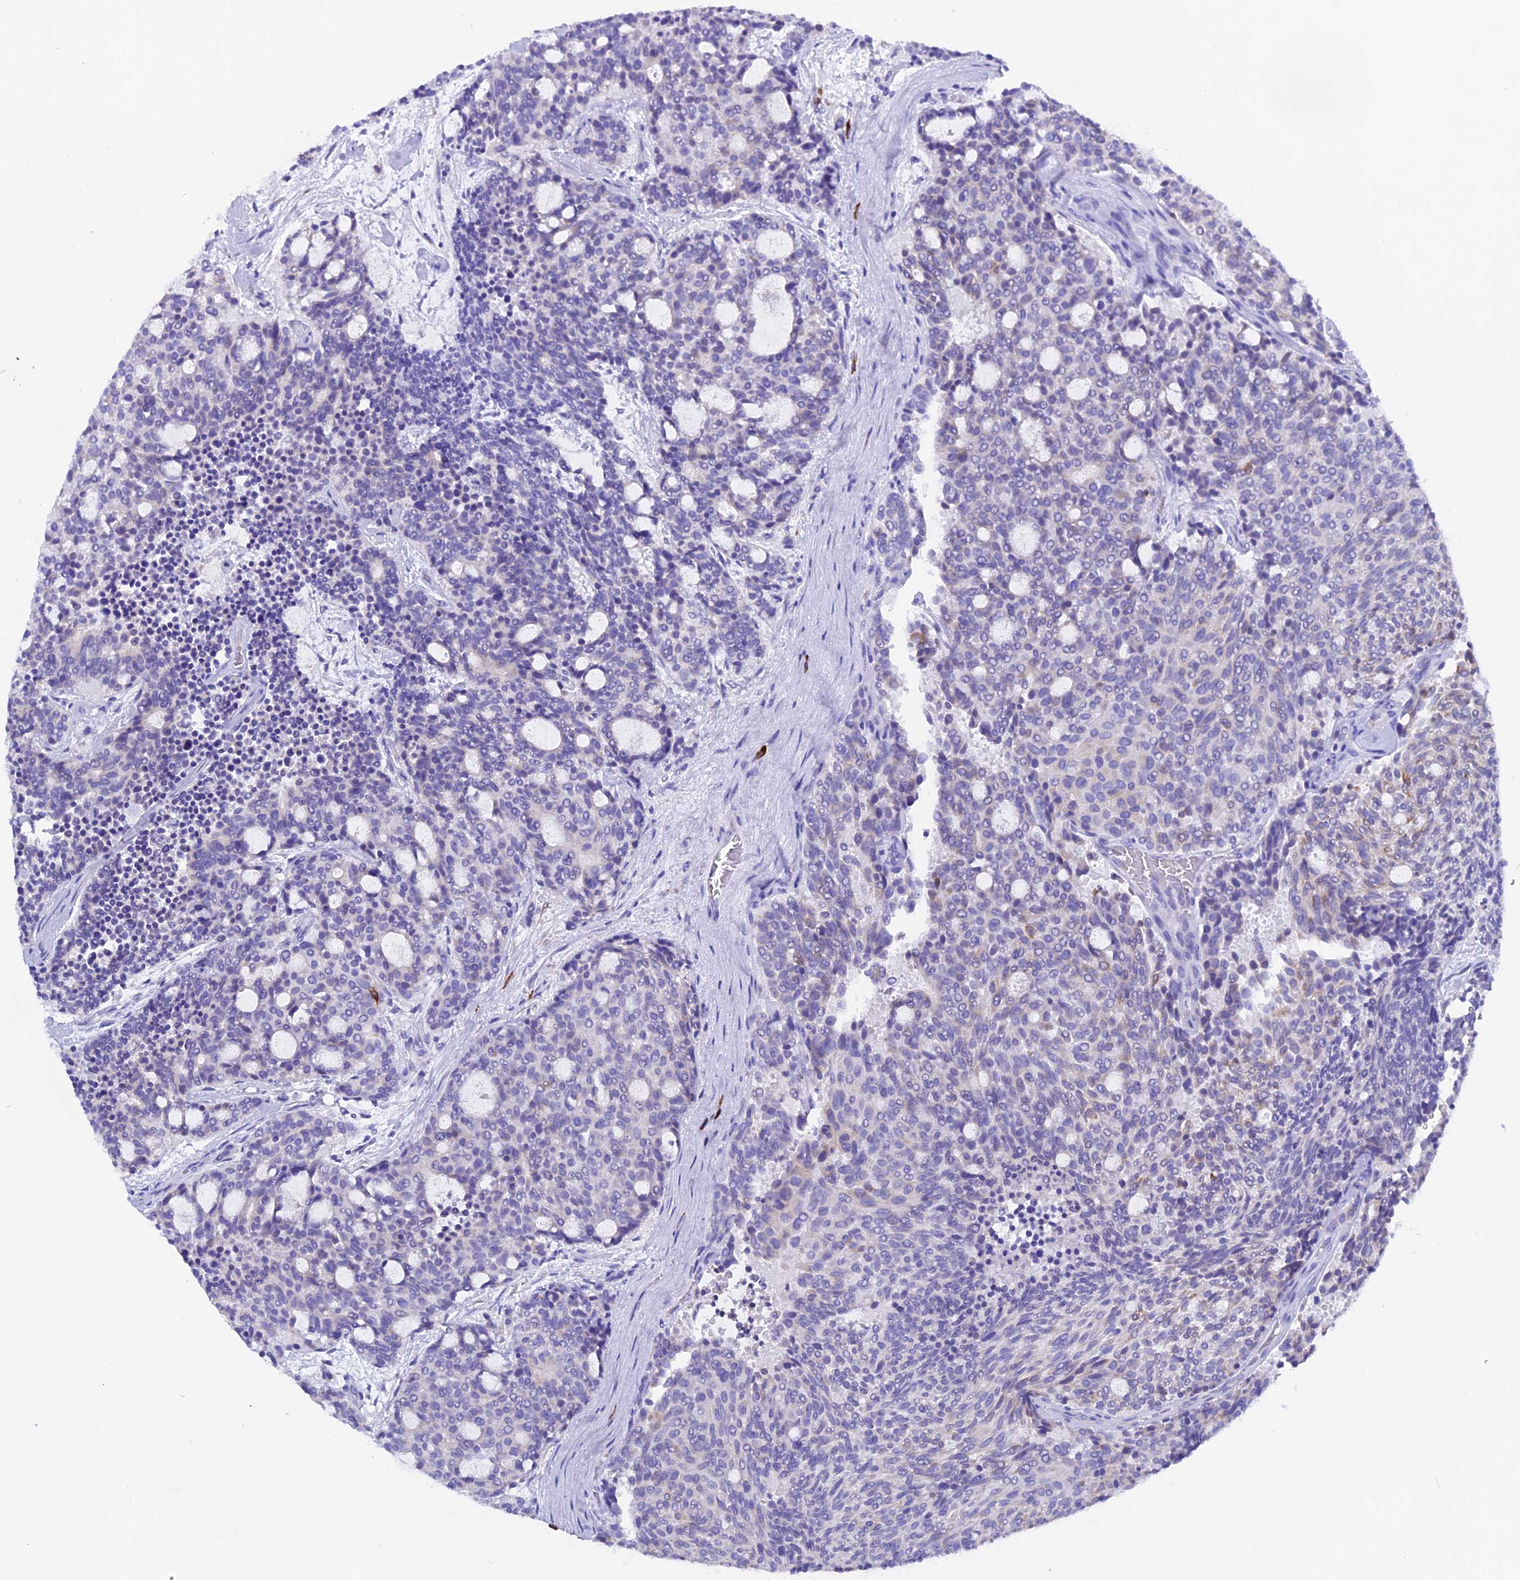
{"staining": {"intensity": "weak", "quantity": "<25%", "location": "cytoplasmic/membranous"}, "tissue": "carcinoid", "cell_type": "Tumor cells", "image_type": "cancer", "snomed": [{"axis": "morphology", "description": "Carcinoid, malignant, NOS"}, {"axis": "topography", "description": "Pancreas"}], "caption": "Tumor cells are negative for protein expression in human carcinoid.", "gene": "FKBP11", "patient": {"sex": "female", "age": 54}}